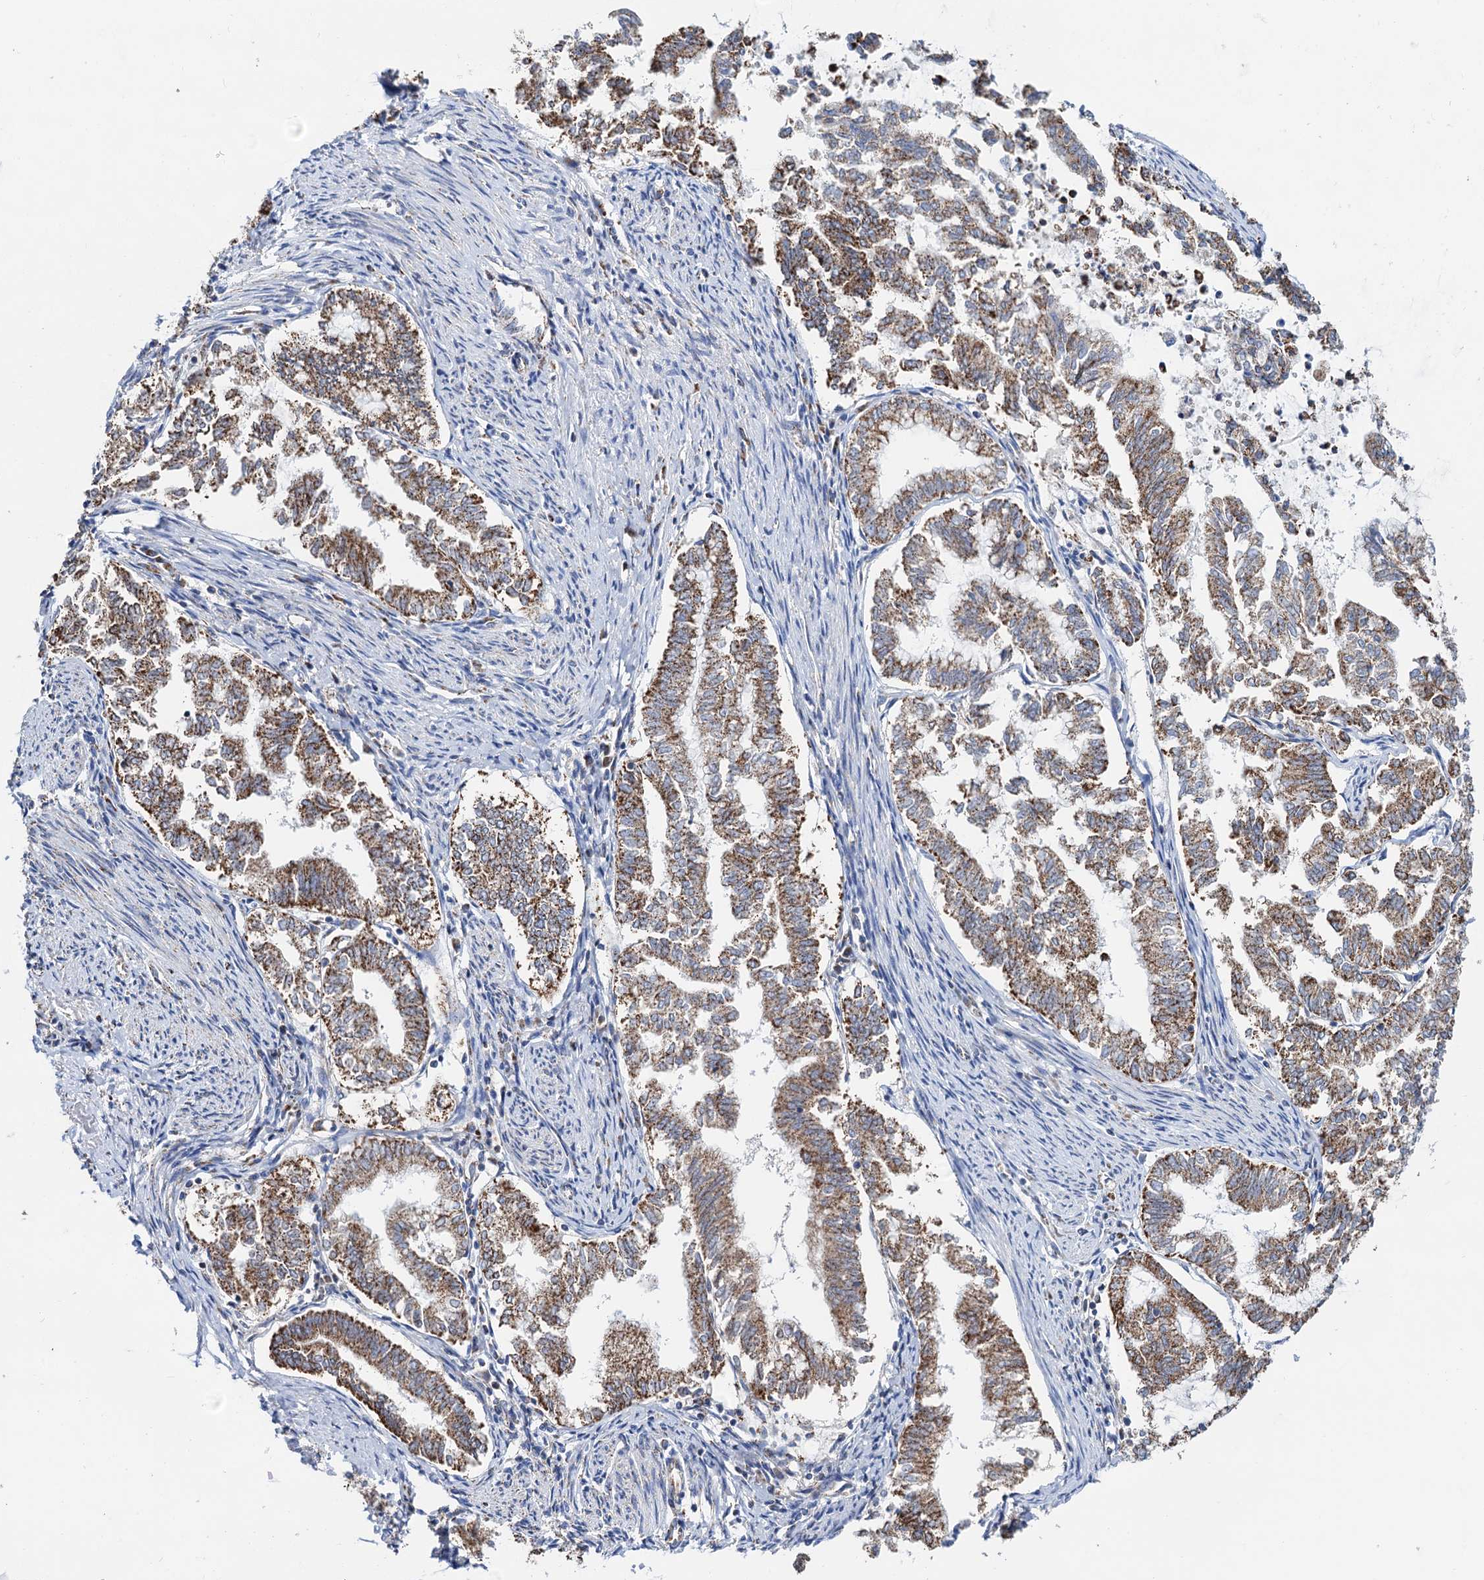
{"staining": {"intensity": "moderate", "quantity": ">75%", "location": "cytoplasmic/membranous"}, "tissue": "endometrial cancer", "cell_type": "Tumor cells", "image_type": "cancer", "snomed": [{"axis": "morphology", "description": "Adenocarcinoma, NOS"}, {"axis": "topography", "description": "Endometrium"}], "caption": "A photomicrograph of human endometrial cancer stained for a protein exhibits moderate cytoplasmic/membranous brown staining in tumor cells.", "gene": "C2CD3", "patient": {"sex": "female", "age": 79}}